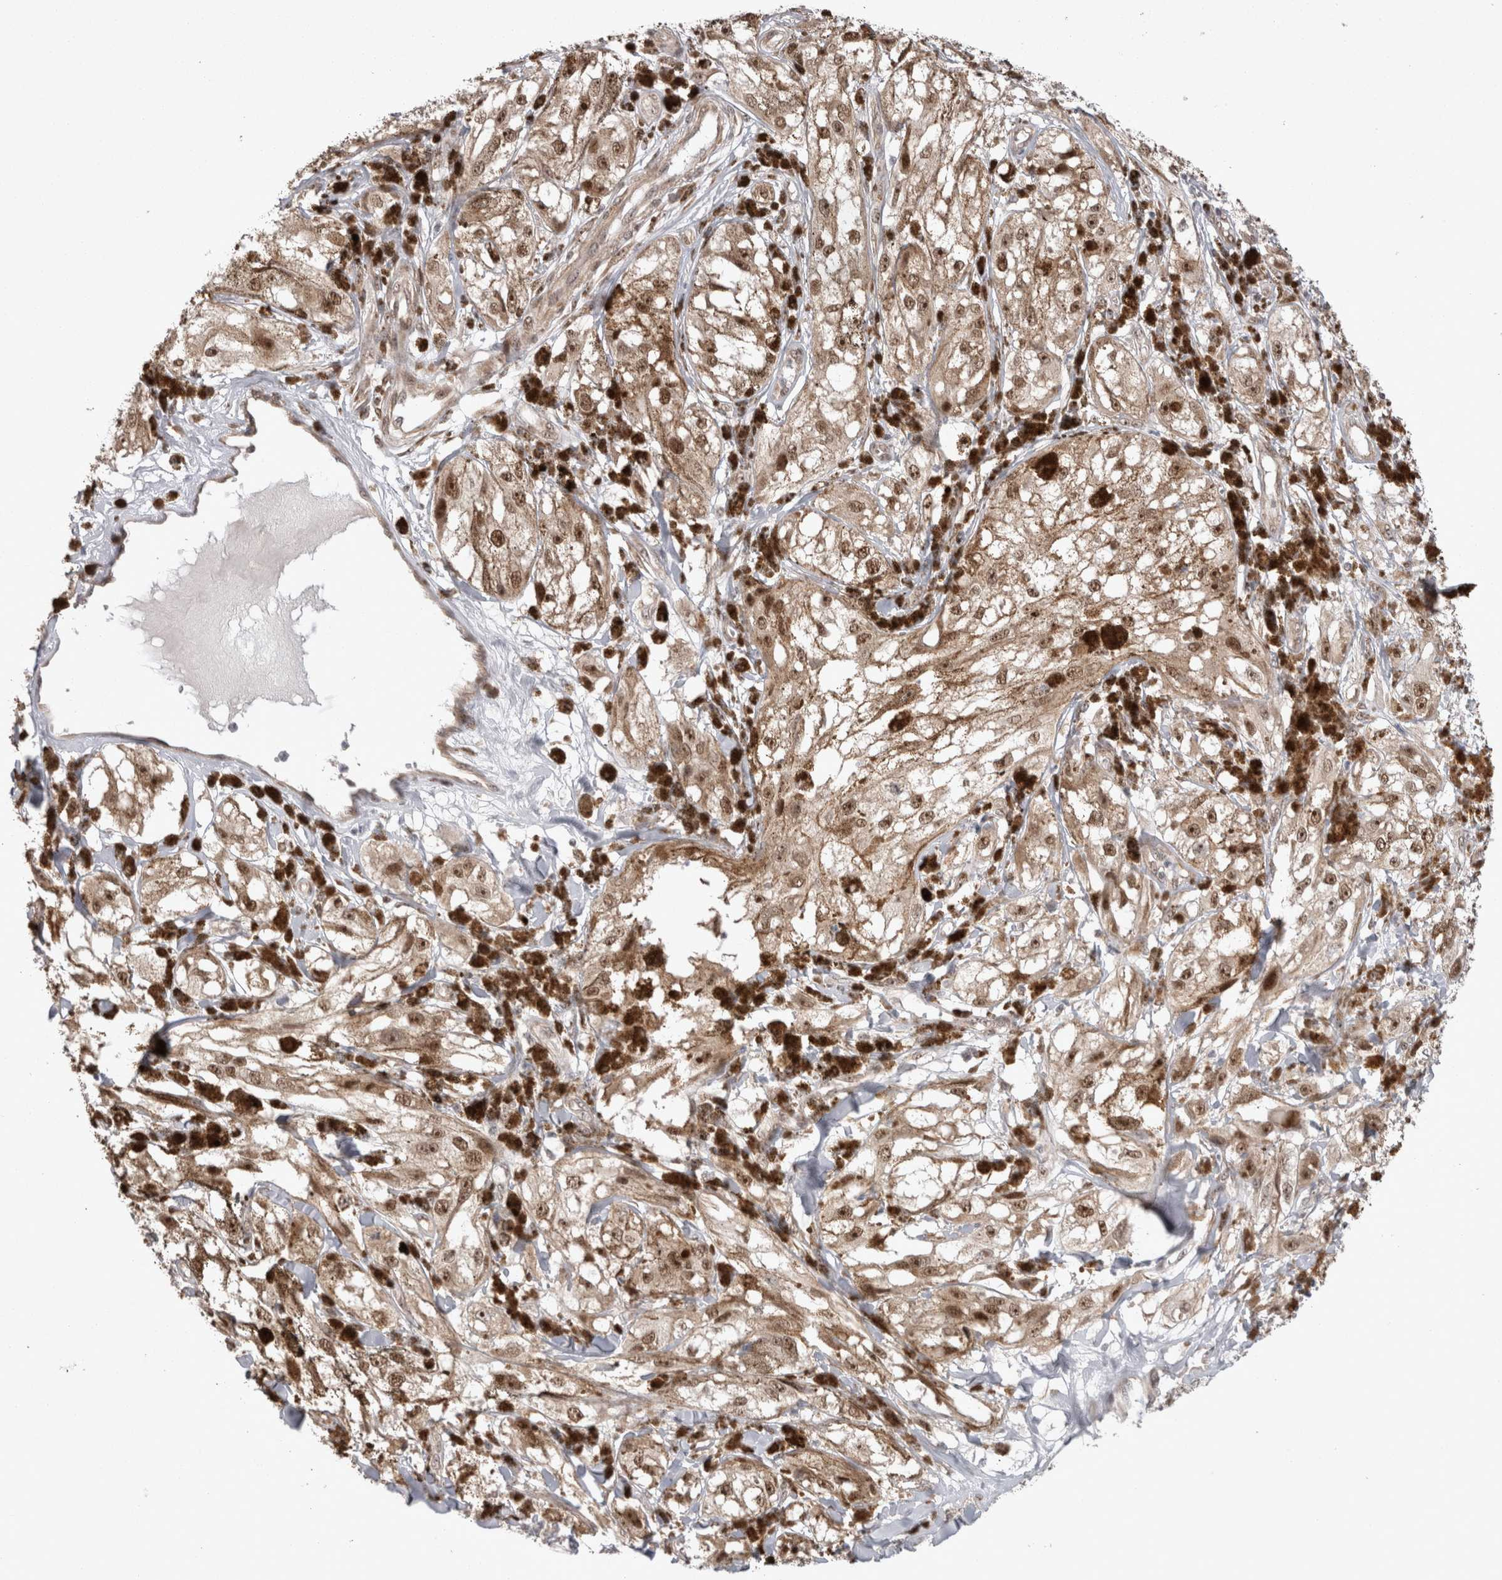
{"staining": {"intensity": "moderate", "quantity": ">75%", "location": "nuclear"}, "tissue": "melanoma", "cell_type": "Tumor cells", "image_type": "cancer", "snomed": [{"axis": "morphology", "description": "Malignant melanoma, NOS"}, {"axis": "topography", "description": "Skin"}], "caption": "Immunohistochemistry (DAB) staining of malignant melanoma reveals moderate nuclear protein staining in about >75% of tumor cells. Using DAB (3,3'-diaminobenzidine) (brown) and hematoxylin (blue) stains, captured at high magnification using brightfield microscopy.", "gene": "EXOSC4", "patient": {"sex": "male", "age": 88}}